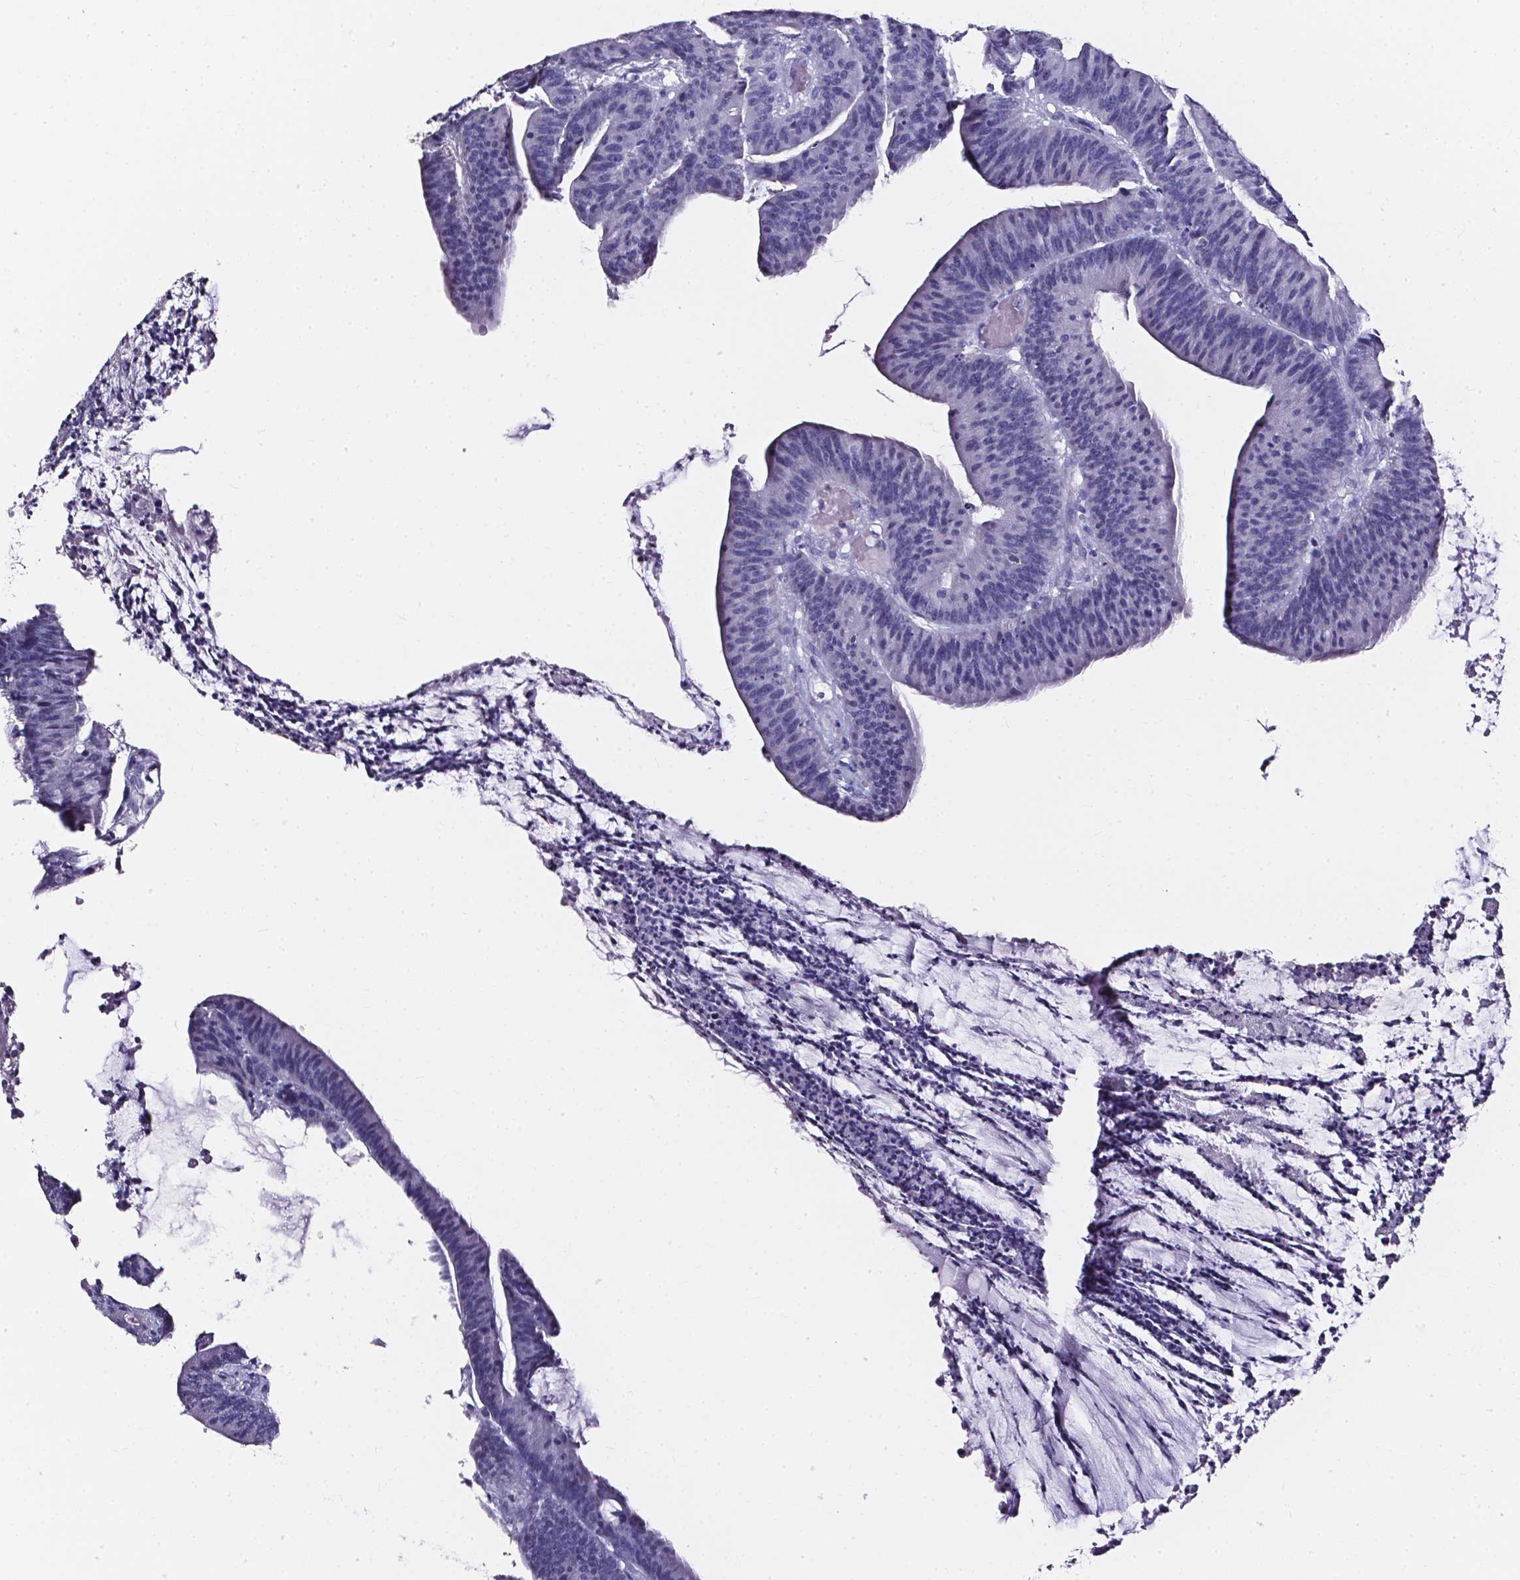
{"staining": {"intensity": "negative", "quantity": "none", "location": "none"}, "tissue": "colorectal cancer", "cell_type": "Tumor cells", "image_type": "cancer", "snomed": [{"axis": "morphology", "description": "Adenocarcinoma, NOS"}, {"axis": "topography", "description": "Colon"}], "caption": "Immunohistochemistry image of human colorectal cancer (adenocarcinoma) stained for a protein (brown), which shows no staining in tumor cells.", "gene": "AKR1B10", "patient": {"sex": "female", "age": 78}}